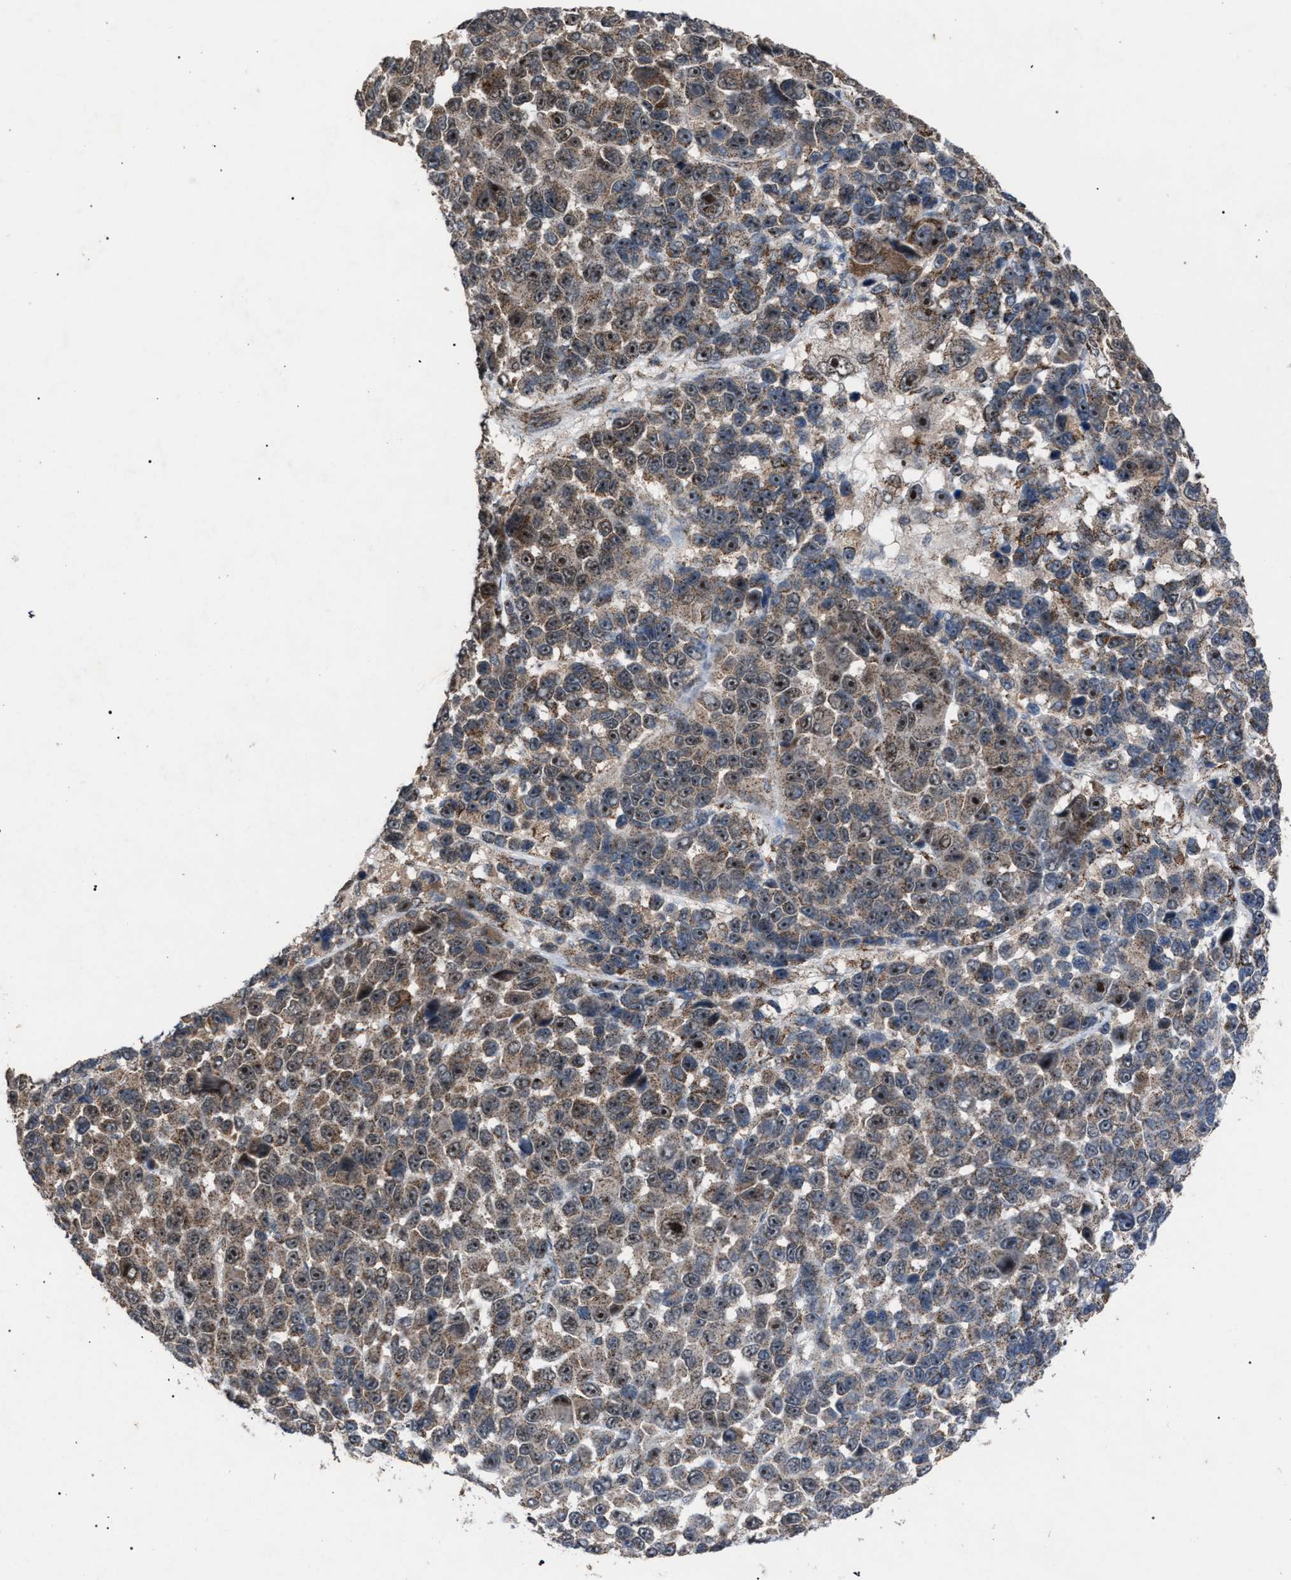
{"staining": {"intensity": "moderate", "quantity": ">75%", "location": "cytoplasmic/membranous,nuclear"}, "tissue": "melanoma", "cell_type": "Tumor cells", "image_type": "cancer", "snomed": [{"axis": "morphology", "description": "Malignant melanoma, NOS"}, {"axis": "topography", "description": "Skin"}], "caption": "Immunohistochemistry photomicrograph of malignant melanoma stained for a protein (brown), which displays medium levels of moderate cytoplasmic/membranous and nuclear staining in about >75% of tumor cells.", "gene": "HSD17B4", "patient": {"sex": "male", "age": 53}}